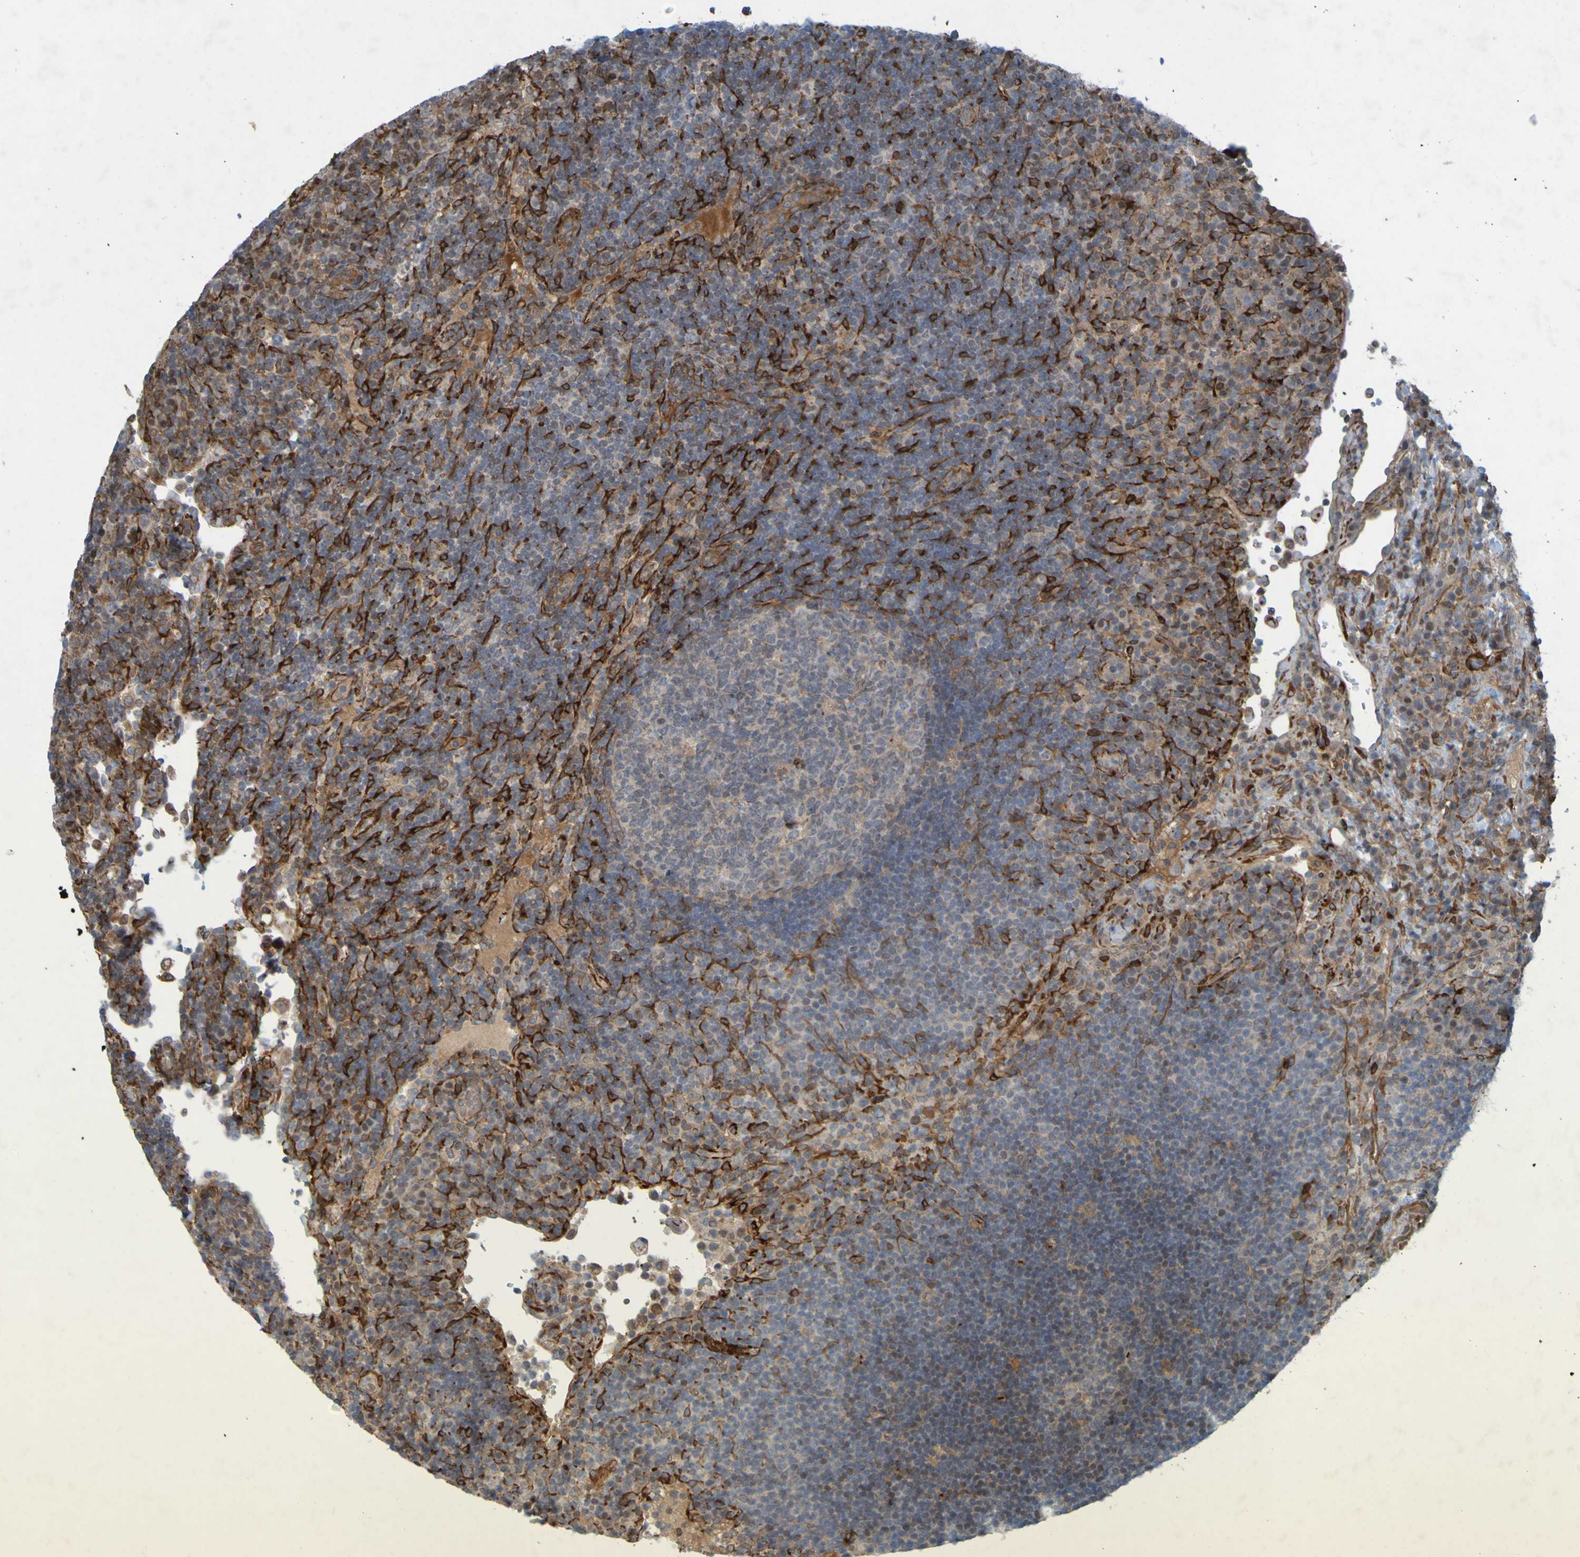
{"staining": {"intensity": "moderate", "quantity": "<25%", "location": "cytoplasmic/membranous"}, "tissue": "lymph node", "cell_type": "Germinal center cells", "image_type": "normal", "snomed": [{"axis": "morphology", "description": "Normal tissue, NOS"}, {"axis": "topography", "description": "Lymph node"}], "caption": "A brown stain highlights moderate cytoplasmic/membranous positivity of a protein in germinal center cells of normal lymph node.", "gene": "GUCY1A1", "patient": {"sex": "female", "age": 53}}